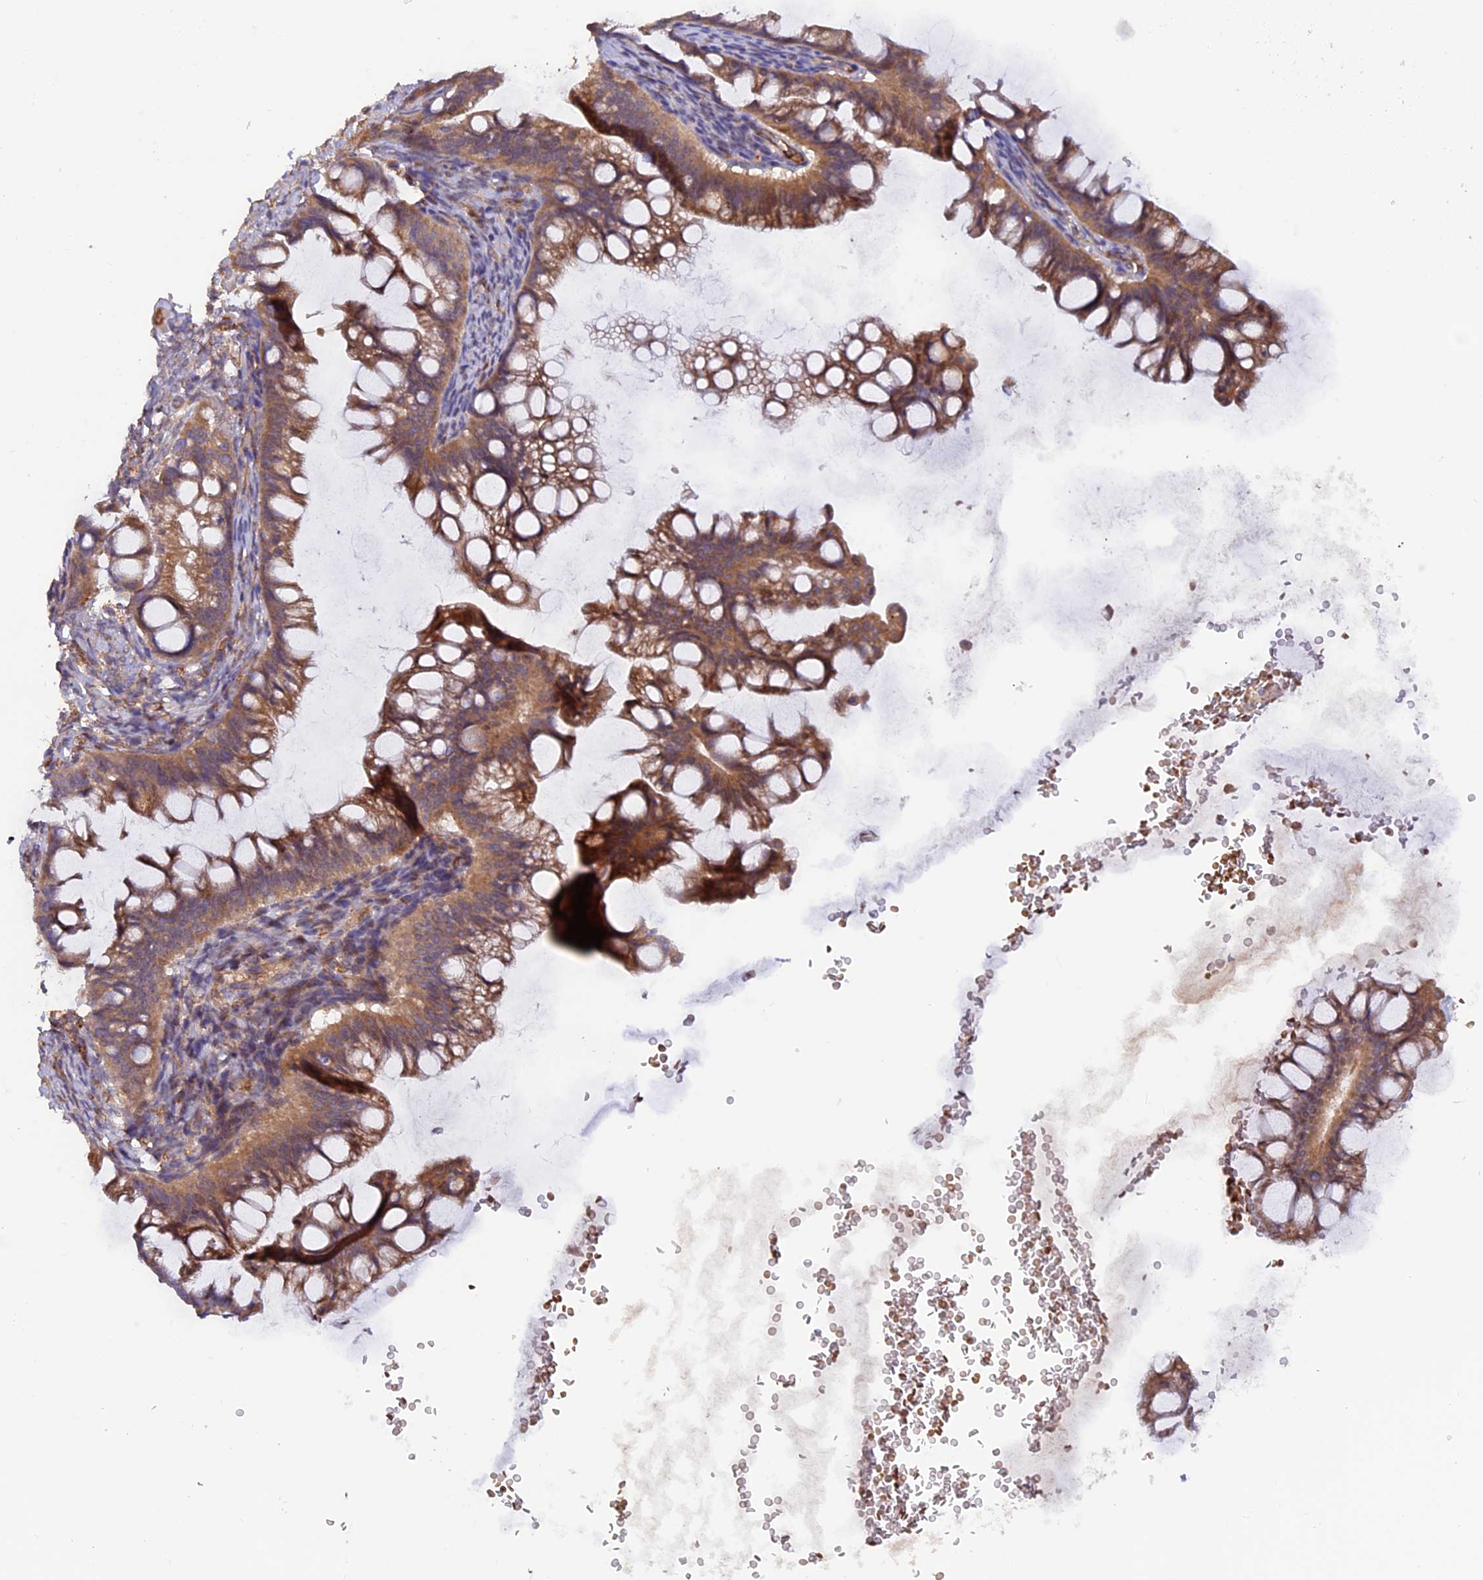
{"staining": {"intensity": "moderate", "quantity": ">75%", "location": "cytoplasmic/membranous"}, "tissue": "ovarian cancer", "cell_type": "Tumor cells", "image_type": "cancer", "snomed": [{"axis": "morphology", "description": "Cystadenocarcinoma, mucinous, NOS"}, {"axis": "topography", "description": "Ovary"}], "caption": "Ovarian mucinous cystadenocarcinoma stained with a protein marker demonstrates moderate staining in tumor cells.", "gene": "DUS3L", "patient": {"sex": "female", "age": 73}}